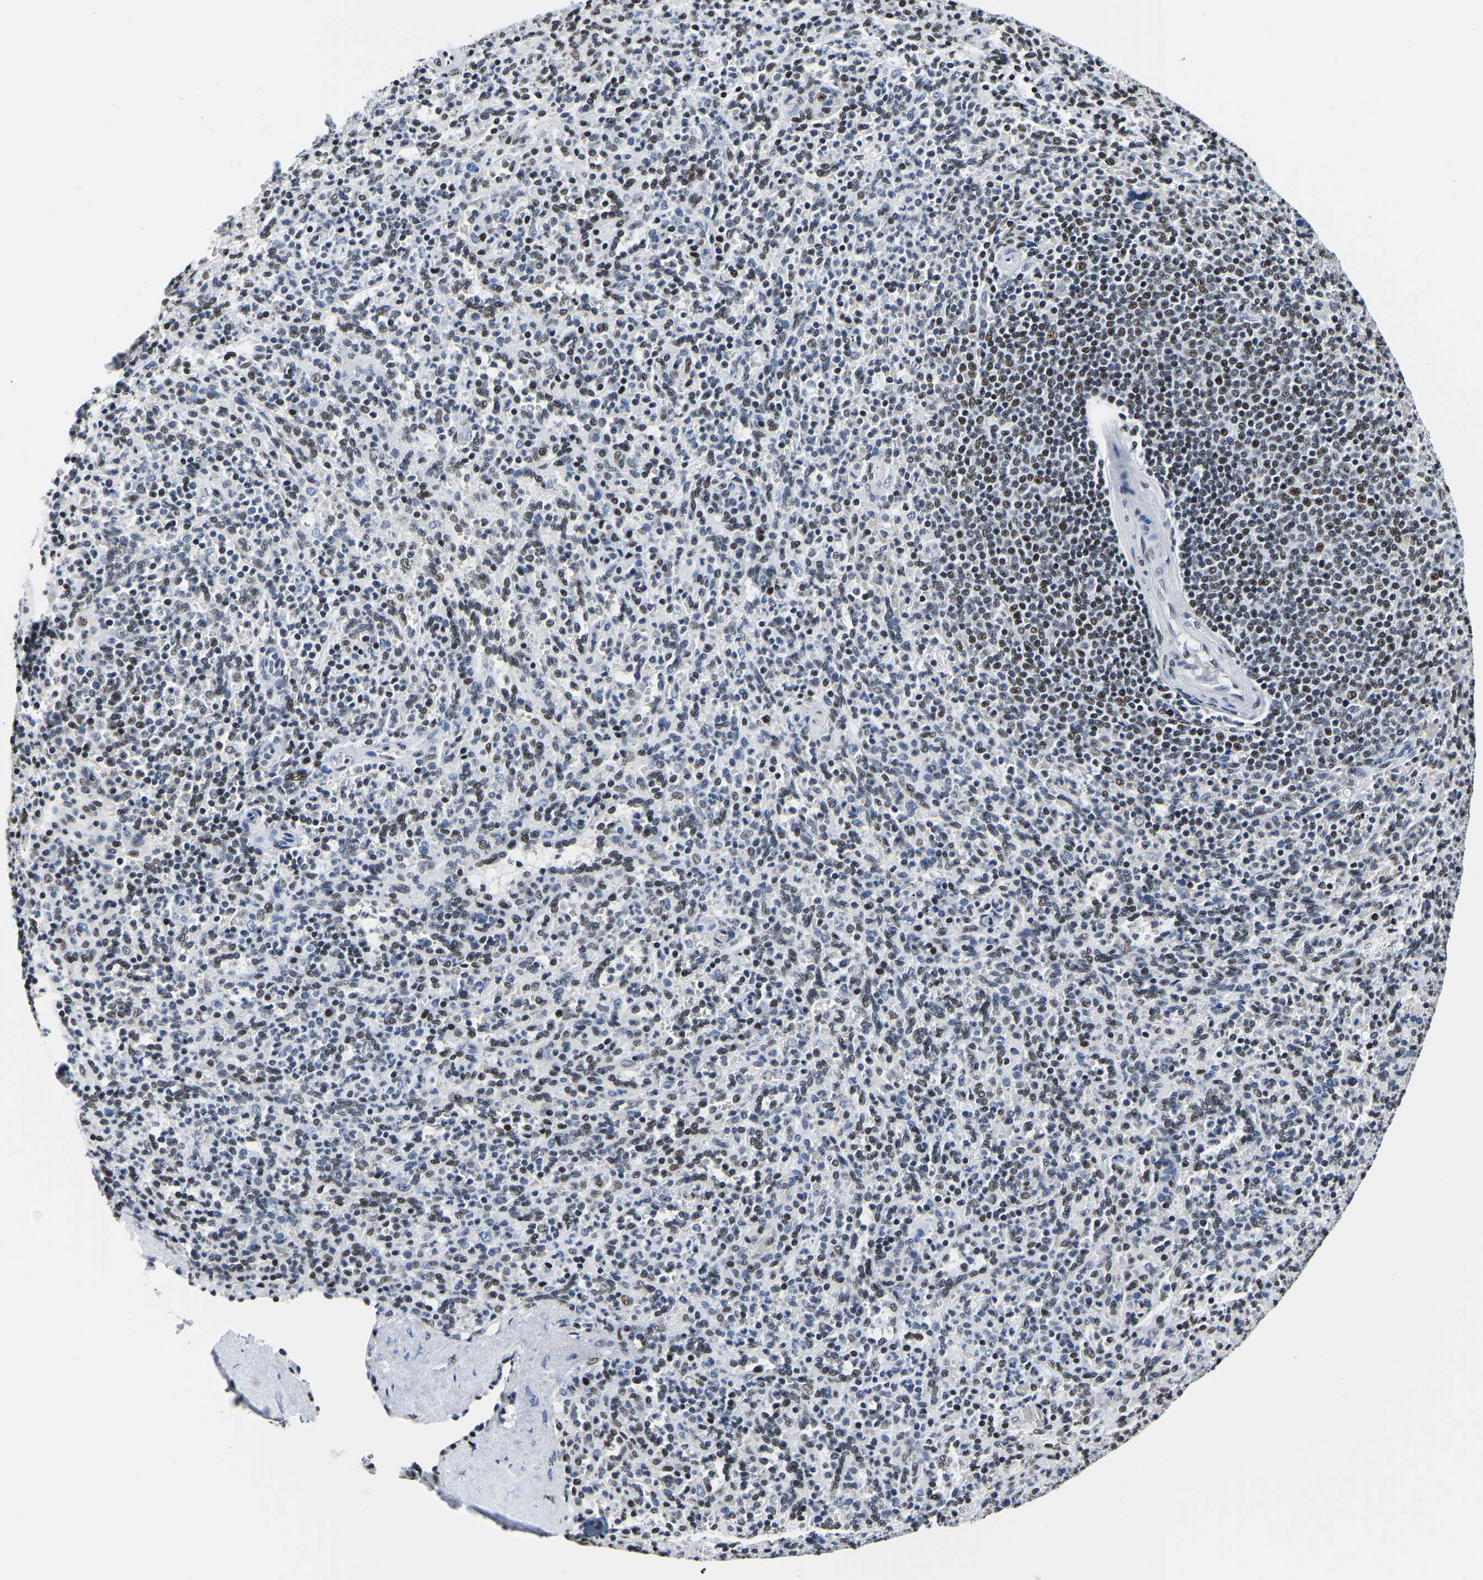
{"staining": {"intensity": "moderate", "quantity": "25%-75%", "location": "nuclear"}, "tissue": "spleen", "cell_type": "Cells in red pulp", "image_type": "normal", "snomed": [{"axis": "morphology", "description": "Normal tissue, NOS"}, {"axis": "topography", "description": "Spleen"}], "caption": "A photomicrograph of human spleen stained for a protein displays moderate nuclear brown staining in cells in red pulp.", "gene": "UBA1", "patient": {"sex": "male", "age": 36}}